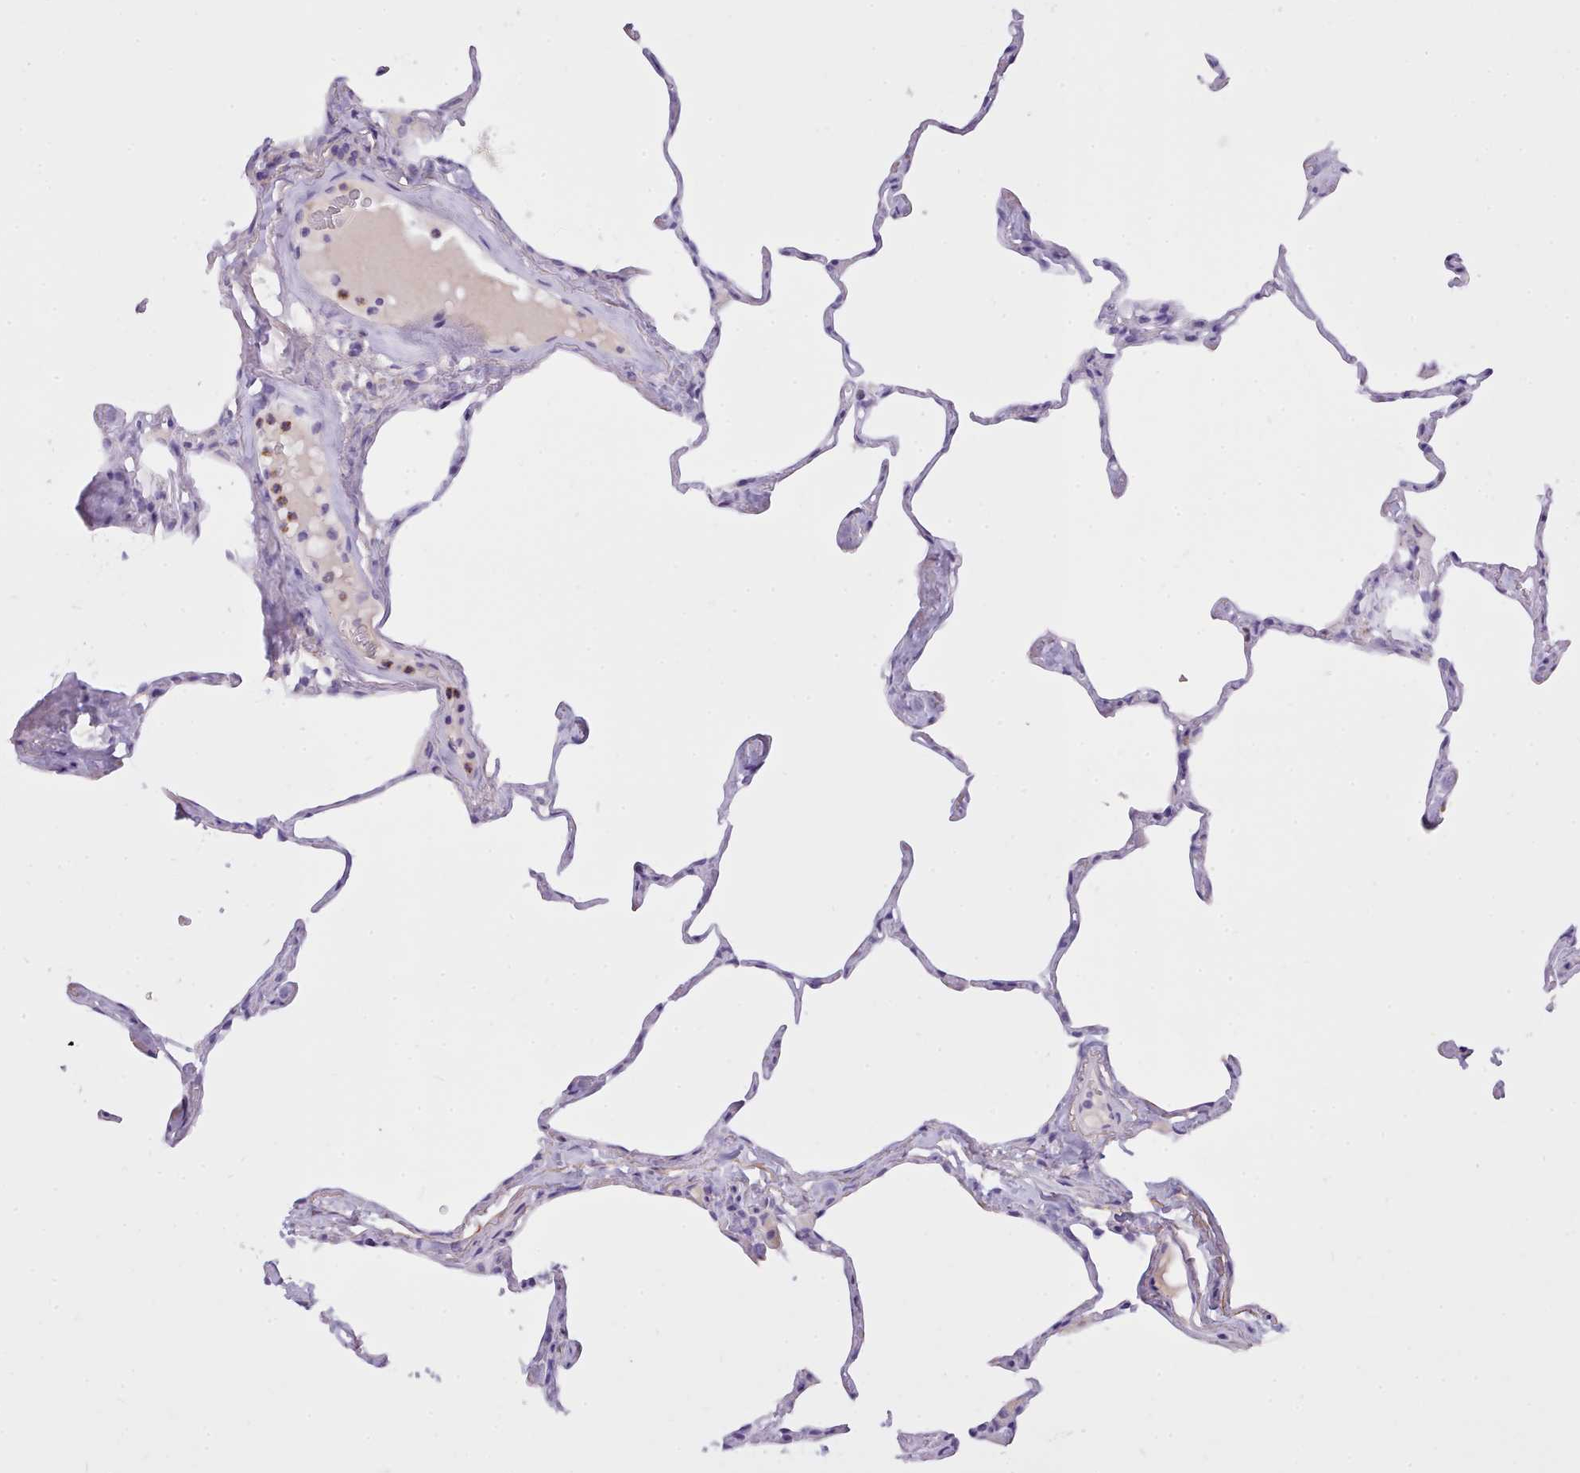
{"staining": {"intensity": "negative", "quantity": "none", "location": "none"}, "tissue": "lung", "cell_type": "Alveolar cells", "image_type": "normal", "snomed": [{"axis": "morphology", "description": "Normal tissue, NOS"}, {"axis": "topography", "description": "Lung"}], "caption": "A high-resolution histopathology image shows immunohistochemistry staining of benign lung, which exhibits no significant expression in alveolar cells.", "gene": "CYP2A13", "patient": {"sex": "male", "age": 65}}